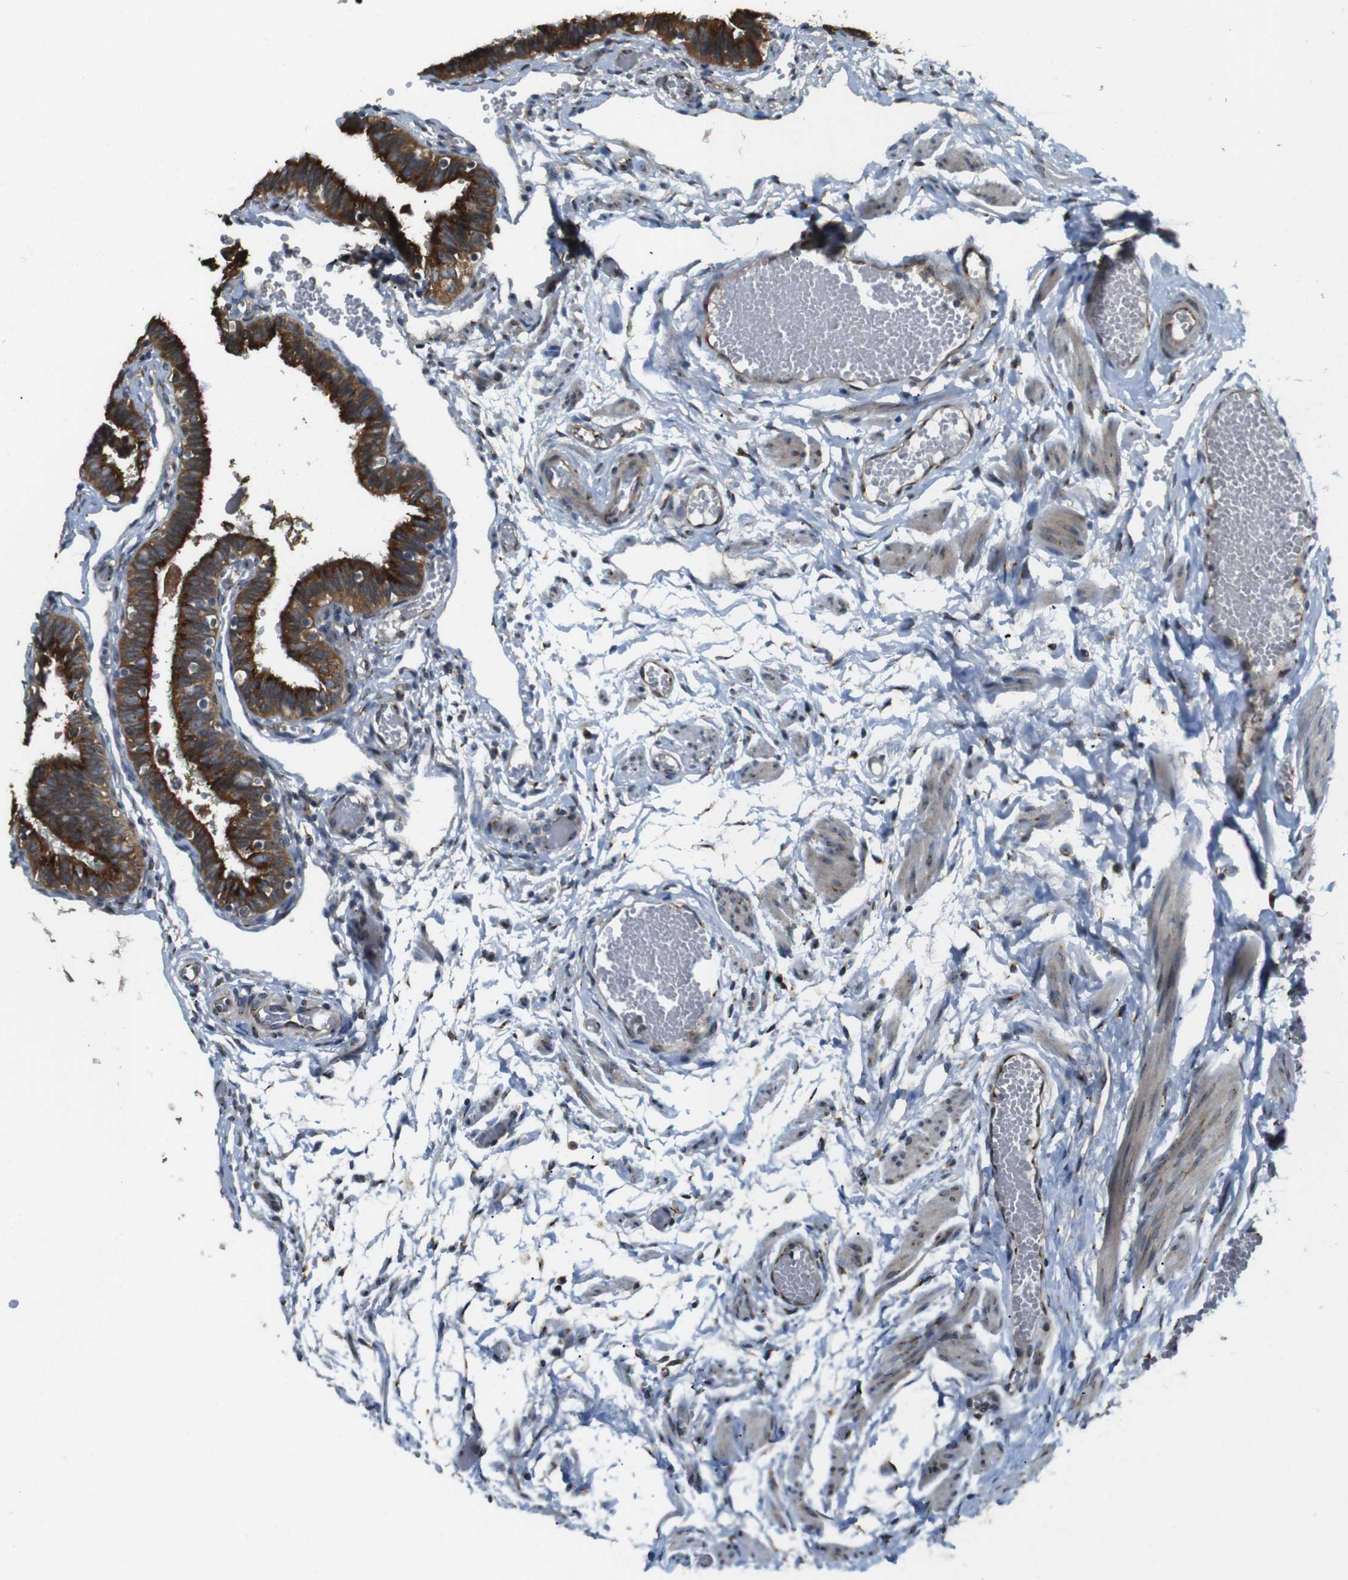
{"staining": {"intensity": "strong", "quantity": ">75%", "location": "cytoplasmic/membranous"}, "tissue": "fallopian tube", "cell_type": "Glandular cells", "image_type": "normal", "snomed": [{"axis": "morphology", "description": "Normal tissue, NOS"}, {"axis": "topography", "description": "Fallopian tube"}], "caption": "Benign fallopian tube shows strong cytoplasmic/membranous expression in about >75% of glandular cells (DAB = brown stain, brightfield microscopy at high magnification)..", "gene": "TMEM143", "patient": {"sex": "female", "age": 46}}